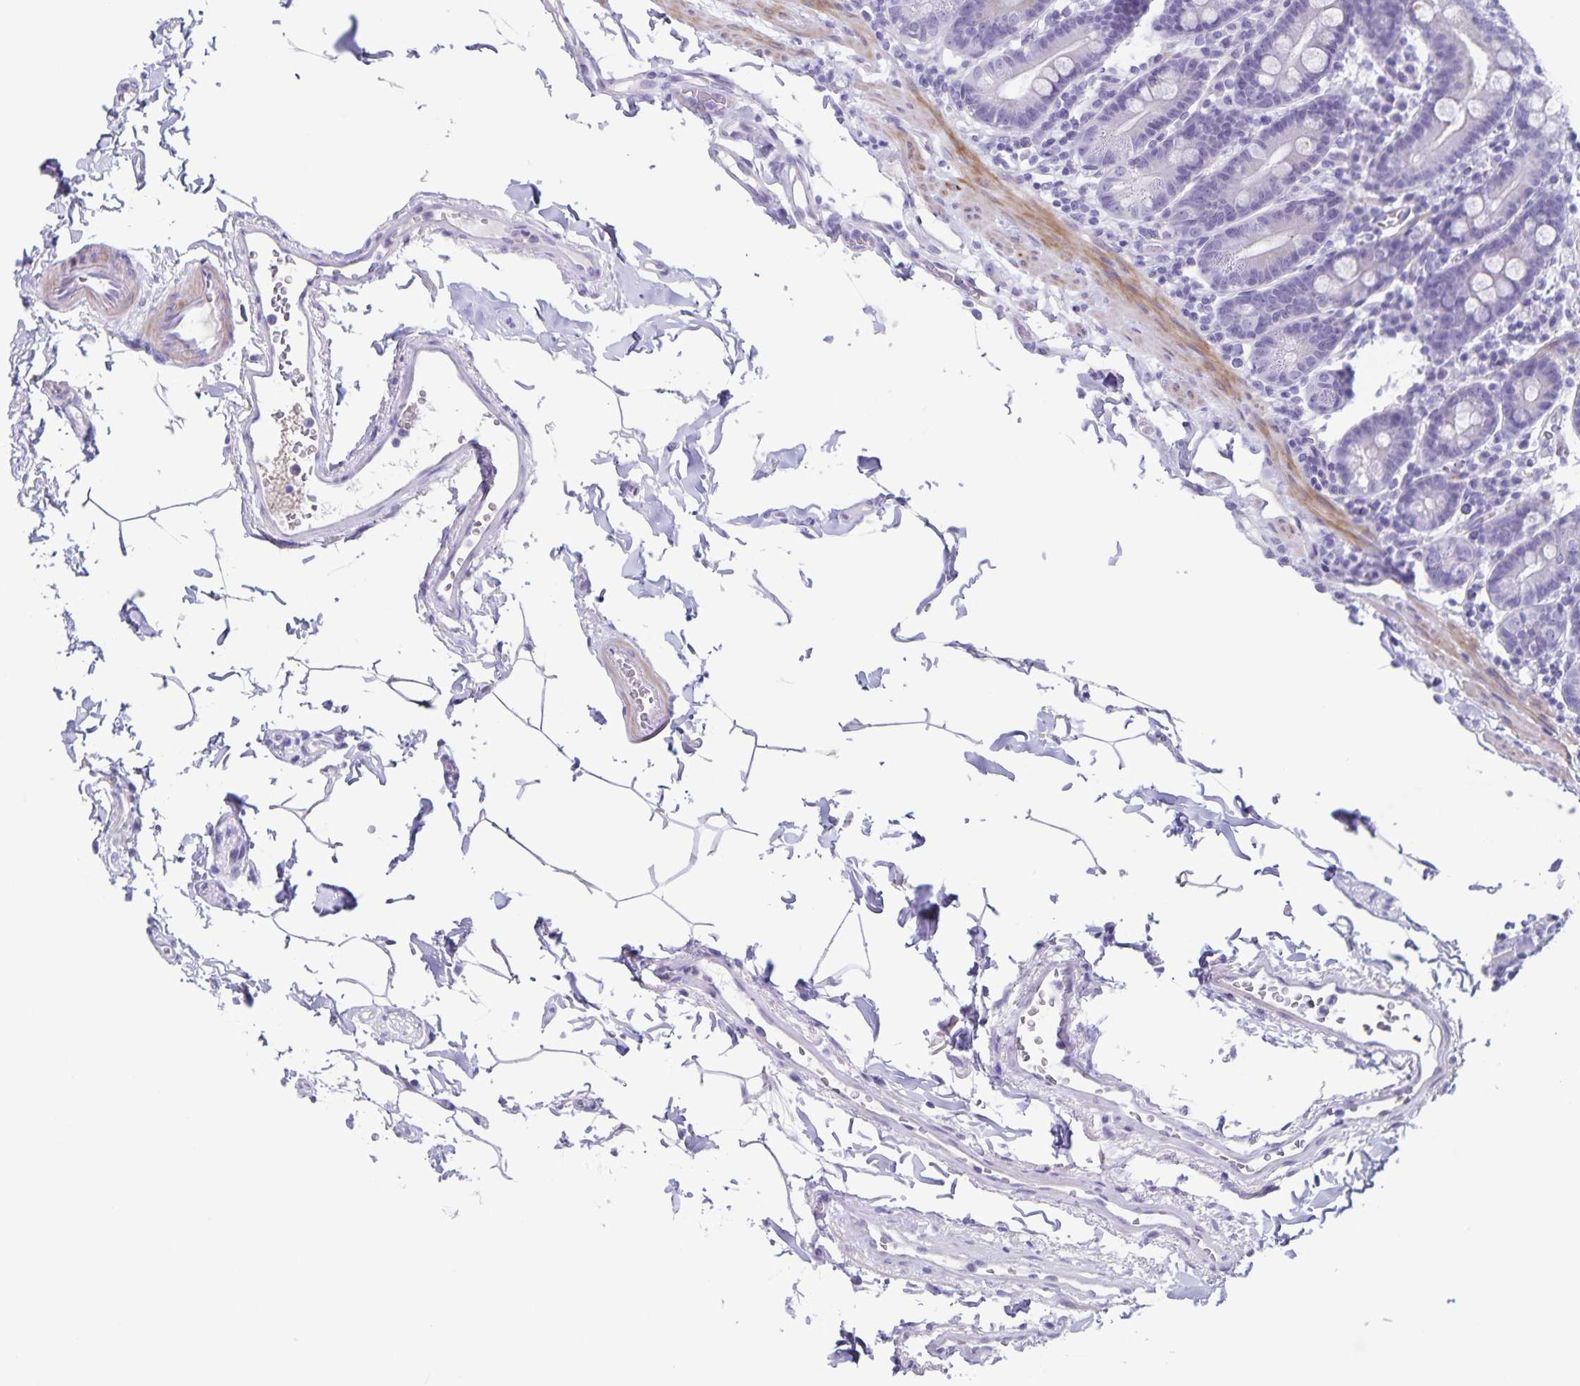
{"staining": {"intensity": "negative", "quantity": "none", "location": "none"}, "tissue": "duodenum", "cell_type": "Glandular cells", "image_type": "normal", "snomed": [{"axis": "morphology", "description": "Normal tissue, NOS"}, {"axis": "topography", "description": "Pancreas"}, {"axis": "topography", "description": "Duodenum"}], "caption": "Immunohistochemical staining of unremarkable human duodenum reveals no significant positivity in glandular cells. (Immunohistochemistry, brightfield microscopy, high magnification).", "gene": "C11orf42", "patient": {"sex": "male", "age": 59}}